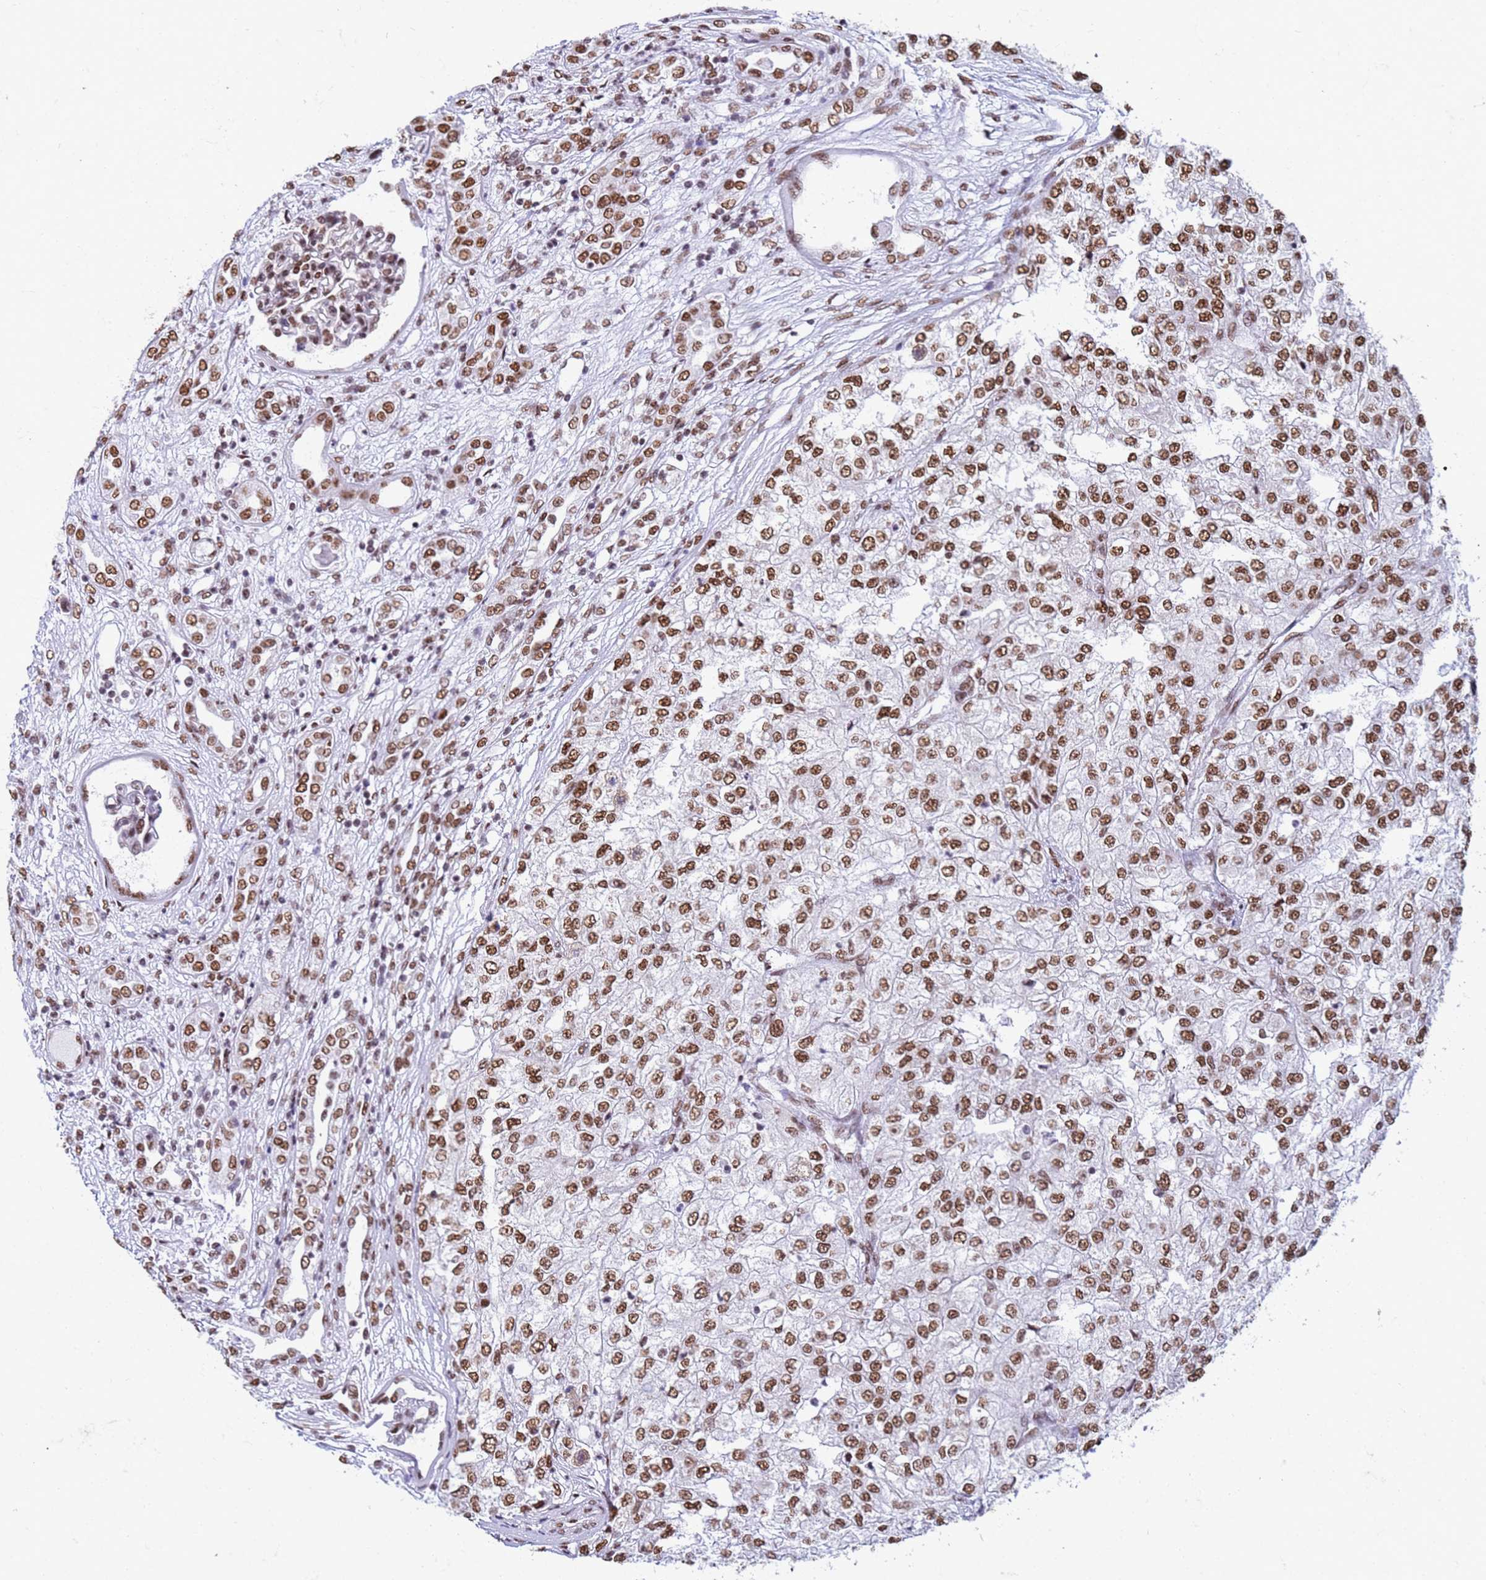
{"staining": {"intensity": "moderate", "quantity": ">75%", "location": "nuclear"}, "tissue": "renal cancer", "cell_type": "Tumor cells", "image_type": "cancer", "snomed": [{"axis": "morphology", "description": "Adenocarcinoma, NOS"}, {"axis": "topography", "description": "Kidney"}], "caption": "This image displays immunohistochemistry (IHC) staining of renal cancer (adenocarcinoma), with medium moderate nuclear staining in approximately >75% of tumor cells.", "gene": "FAM170B", "patient": {"sex": "female", "age": 54}}